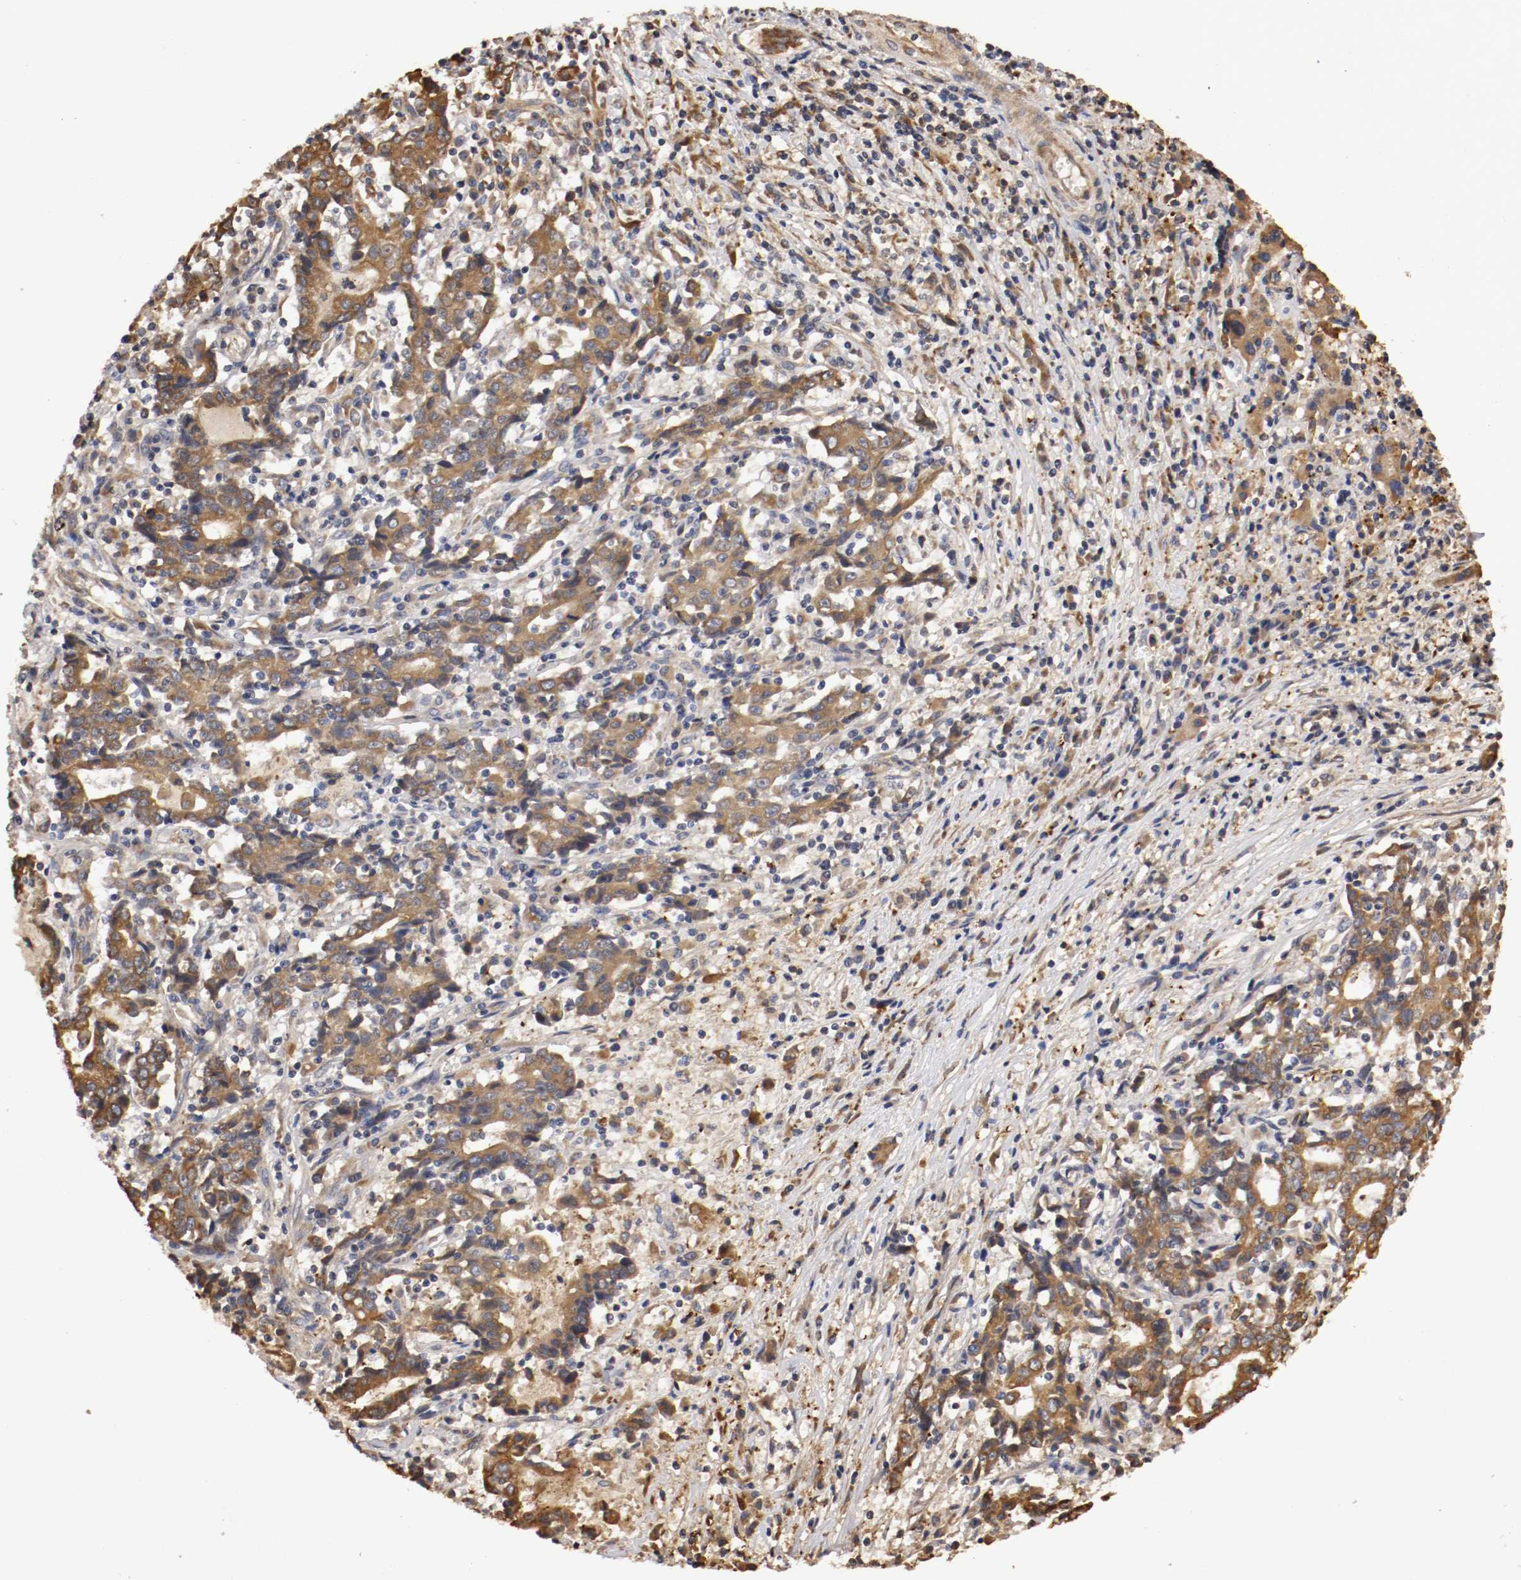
{"staining": {"intensity": "strong", "quantity": ">75%", "location": "cytoplasmic/membranous"}, "tissue": "liver cancer", "cell_type": "Tumor cells", "image_type": "cancer", "snomed": [{"axis": "morphology", "description": "Cholangiocarcinoma"}, {"axis": "topography", "description": "Liver"}], "caption": "Cholangiocarcinoma (liver) stained with a brown dye demonstrates strong cytoplasmic/membranous positive positivity in about >75% of tumor cells.", "gene": "VEZT", "patient": {"sex": "male", "age": 57}}